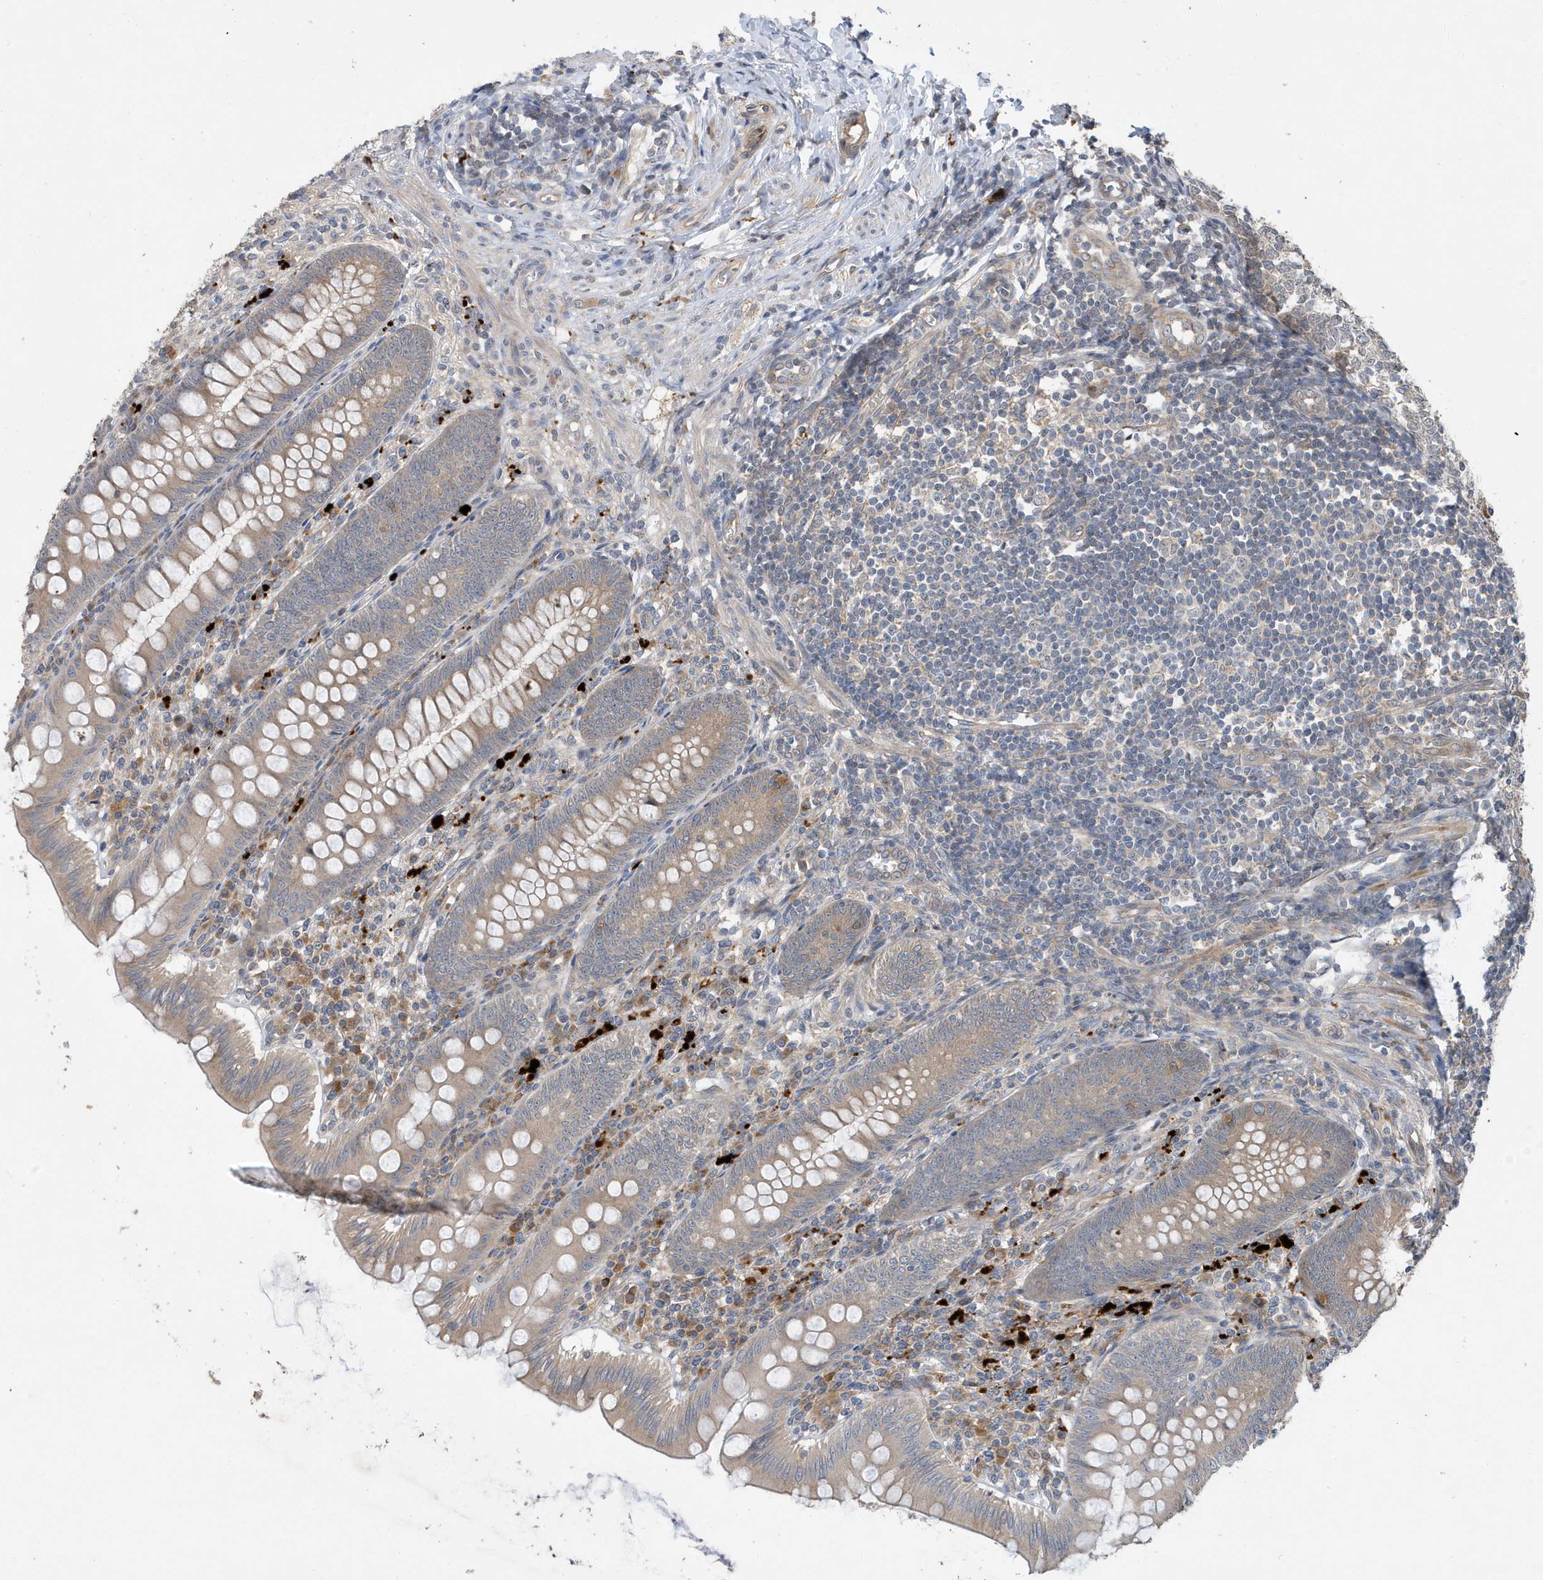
{"staining": {"intensity": "weak", "quantity": "25%-75%", "location": "cytoplasmic/membranous"}, "tissue": "appendix", "cell_type": "Glandular cells", "image_type": "normal", "snomed": [{"axis": "morphology", "description": "Normal tissue, NOS"}, {"axis": "topography", "description": "Appendix"}], "caption": "Protein staining exhibits weak cytoplasmic/membranous positivity in approximately 25%-75% of glandular cells in benign appendix. The protein is stained brown, and the nuclei are stained in blue (DAB IHC with brightfield microscopy, high magnification).", "gene": "LAPTM4A", "patient": {"sex": "male", "age": 14}}